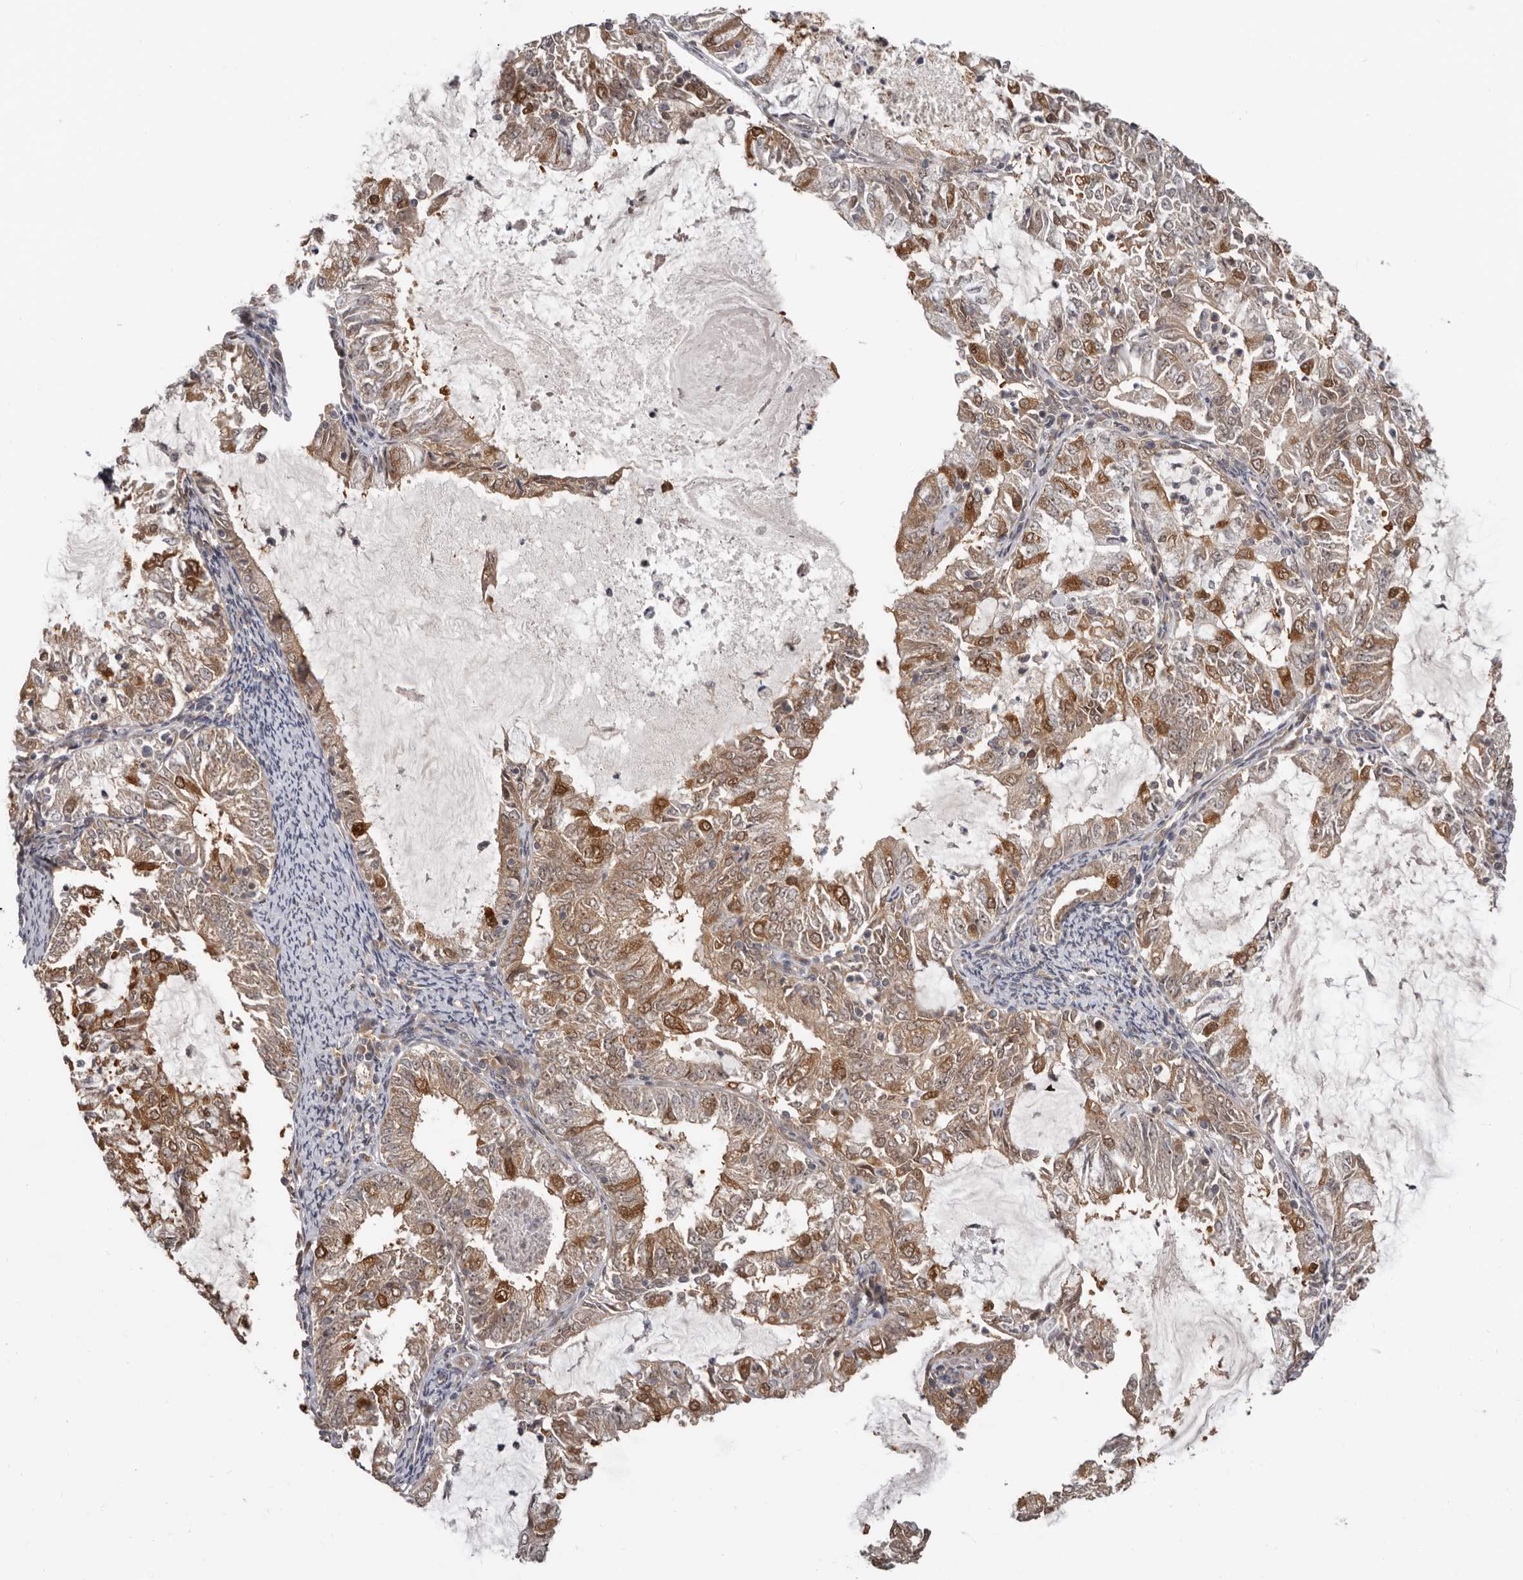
{"staining": {"intensity": "moderate", "quantity": ">75%", "location": "cytoplasmic/membranous"}, "tissue": "endometrial cancer", "cell_type": "Tumor cells", "image_type": "cancer", "snomed": [{"axis": "morphology", "description": "Adenocarcinoma, NOS"}, {"axis": "topography", "description": "Endometrium"}], "caption": "Tumor cells reveal moderate cytoplasmic/membranous positivity in about >75% of cells in endometrial cancer (adenocarcinoma). (Brightfield microscopy of DAB IHC at high magnification).", "gene": "BAD", "patient": {"sex": "female", "age": 57}}